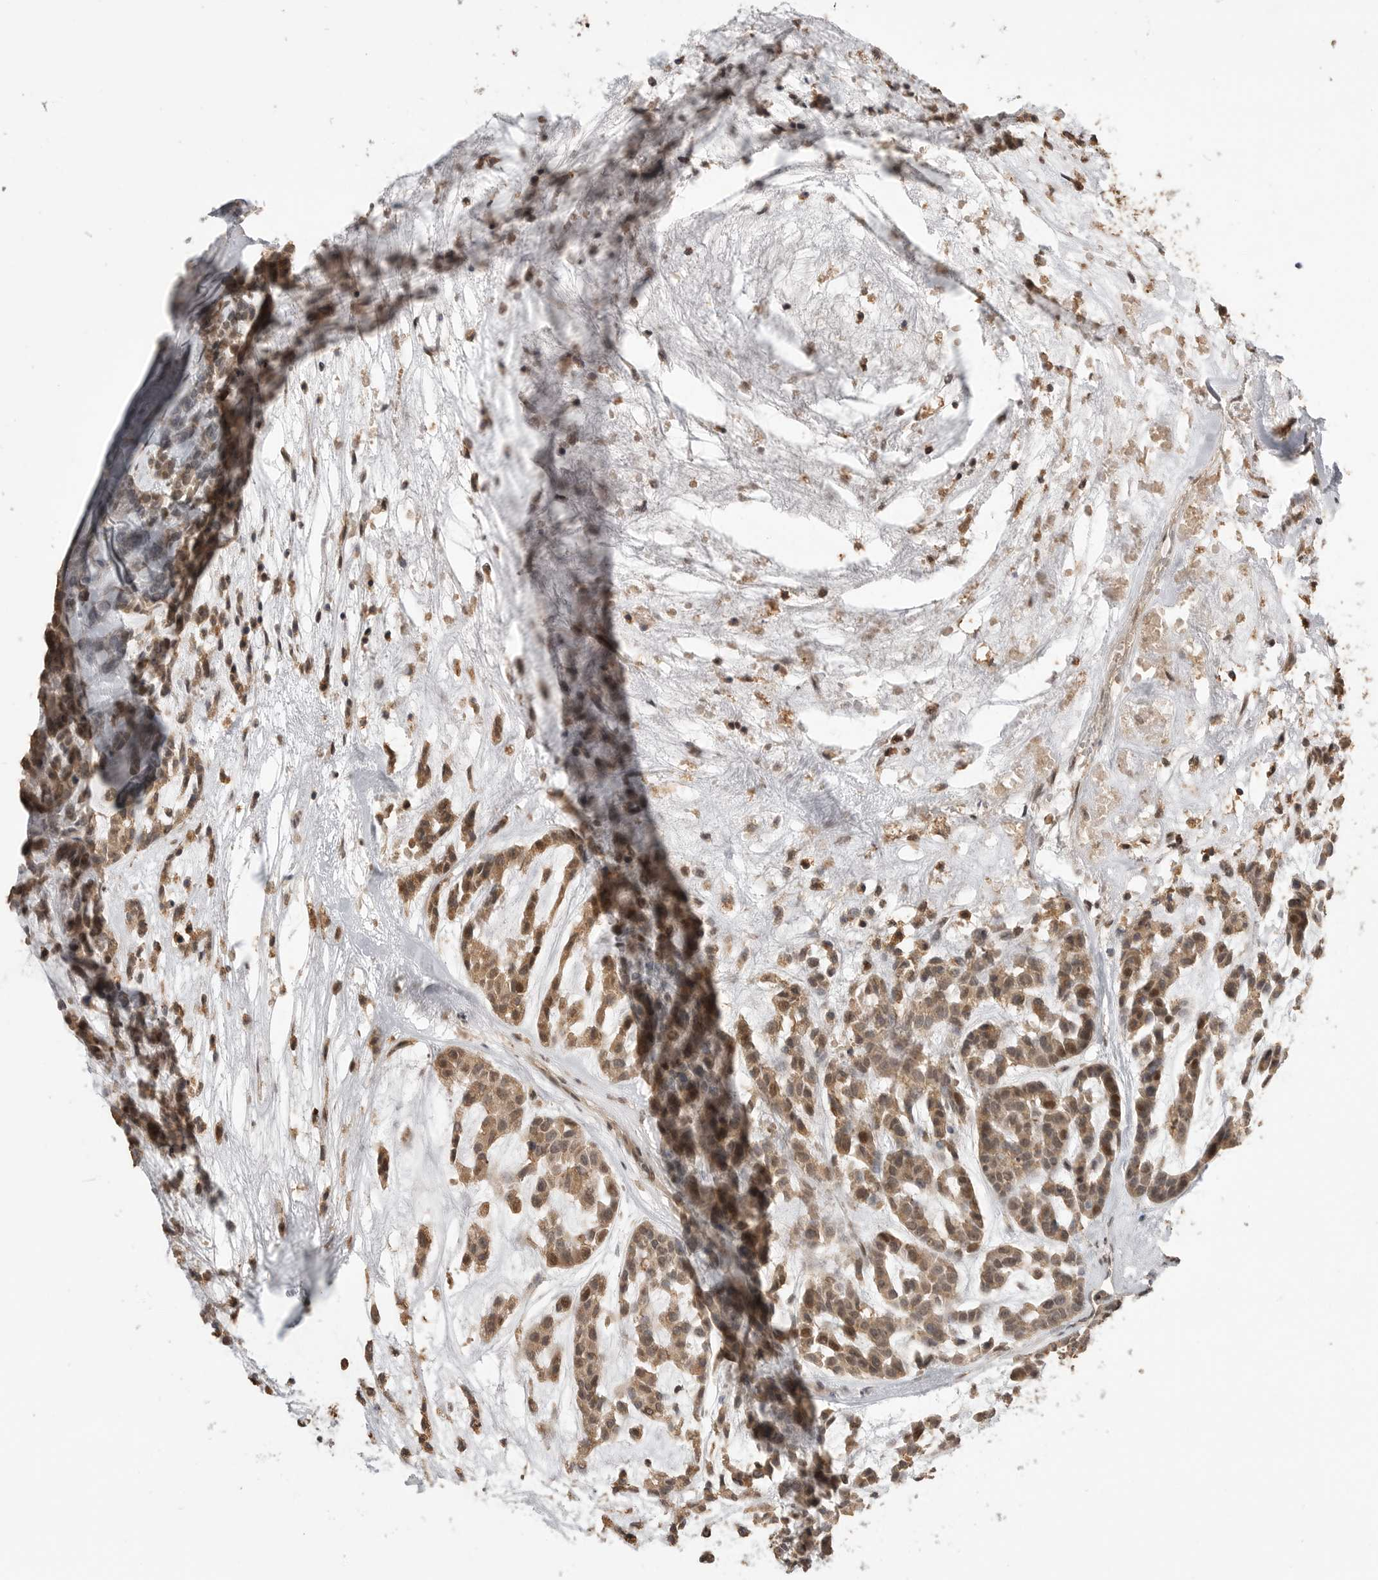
{"staining": {"intensity": "moderate", "quantity": ">75%", "location": "cytoplasmic/membranous"}, "tissue": "head and neck cancer", "cell_type": "Tumor cells", "image_type": "cancer", "snomed": [{"axis": "morphology", "description": "Adenocarcinoma, NOS"}, {"axis": "morphology", "description": "Adenoma, NOS"}, {"axis": "topography", "description": "Head-Neck"}], "caption": "Protein expression analysis of head and neck cancer (adenoma) exhibits moderate cytoplasmic/membranous staining in about >75% of tumor cells. (DAB (3,3'-diaminobenzidine) IHC, brown staining for protein, blue staining for nuclei).", "gene": "ASPSCR1", "patient": {"sex": "female", "age": 55}}